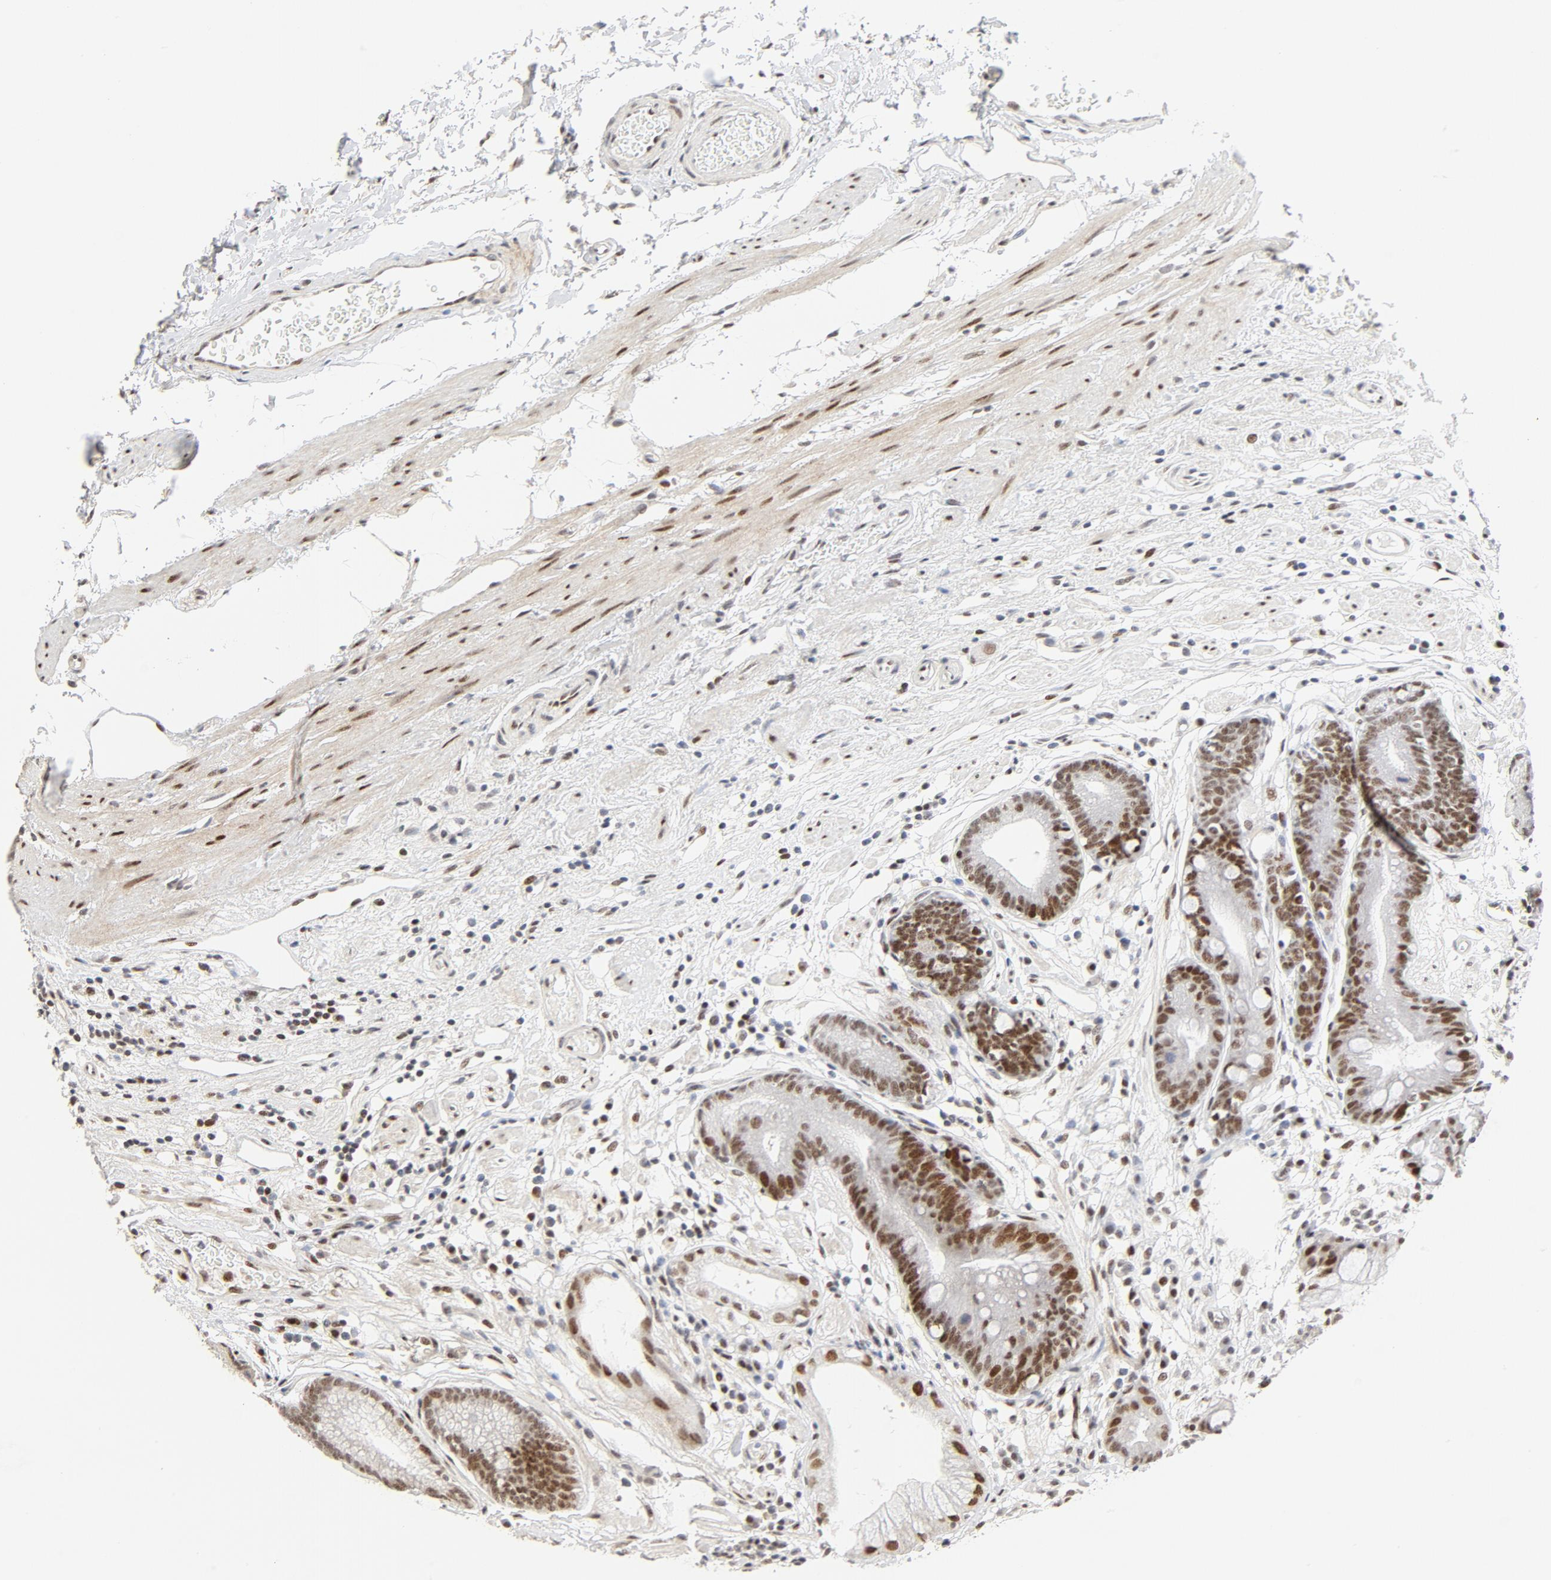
{"staining": {"intensity": "moderate", "quantity": ">75%", "location": "nuclear"}, "tissue": "stomach", "cell_type": "Glandular cells", "image_type": "normal", "snomed": [{"axis": "morphology", "description": "Normal tissue, NOS"}, {"axis": "morphology", "description": "Inflammation, NOS"}, {"axis": "topography", "description": "Stomach, lower"}], "caption": "Immunohistochemistry (IHC) micrograph of normal stomach stained for a protein (brown), which shows medium levels of moderate nuclear expression in about >75% of glandular cells.", "gene": "GTF2I", "patient": {"sex": "male", "age": 59}}